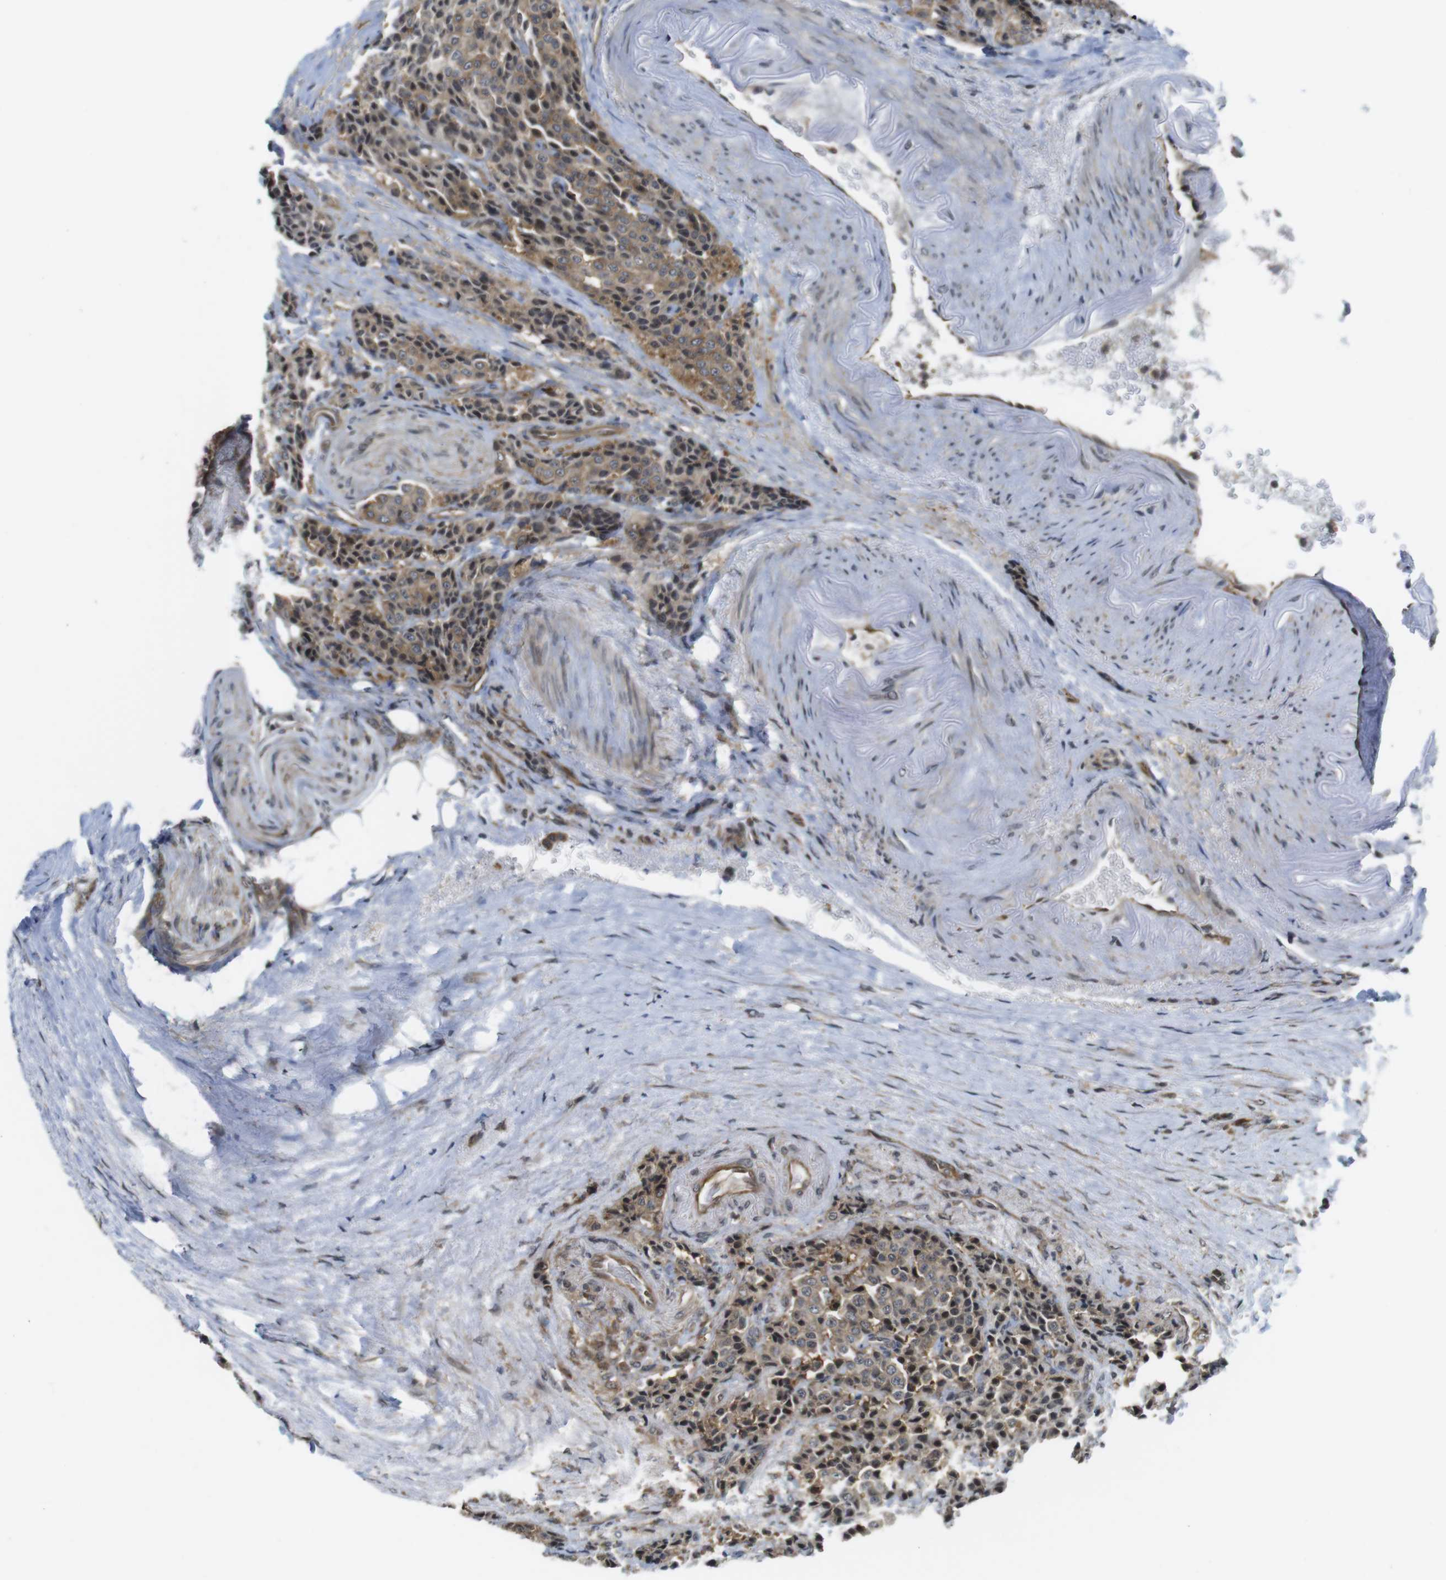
{"staining": {"intensity": "moderate", "quantity": ">75%", "location": "cytoplasmic/membranous,nuclear"}, "tissue": "carcinoid", "cell_type": "Tumor cells", "image_type": "cancer", "snomed": [{"axis": "morphology", "description": "Carcinoid, malignant, NOS"}, {"axis": "topography", "description": "Colon"}], "caption": "A high-resolution image shows immunohistochemistry (IHC) staining of malignant carcinoid, which exhibits moderate cytoplasmic/membranous and nuclear staining in about >75% of tumor cells. (Stains: DAB in brown, nuclei in blue, Microscopy: brightfield microscopy at high magnification).", "gene": "CC2D1A", "patient": {"sex": "female", "age": 61}}